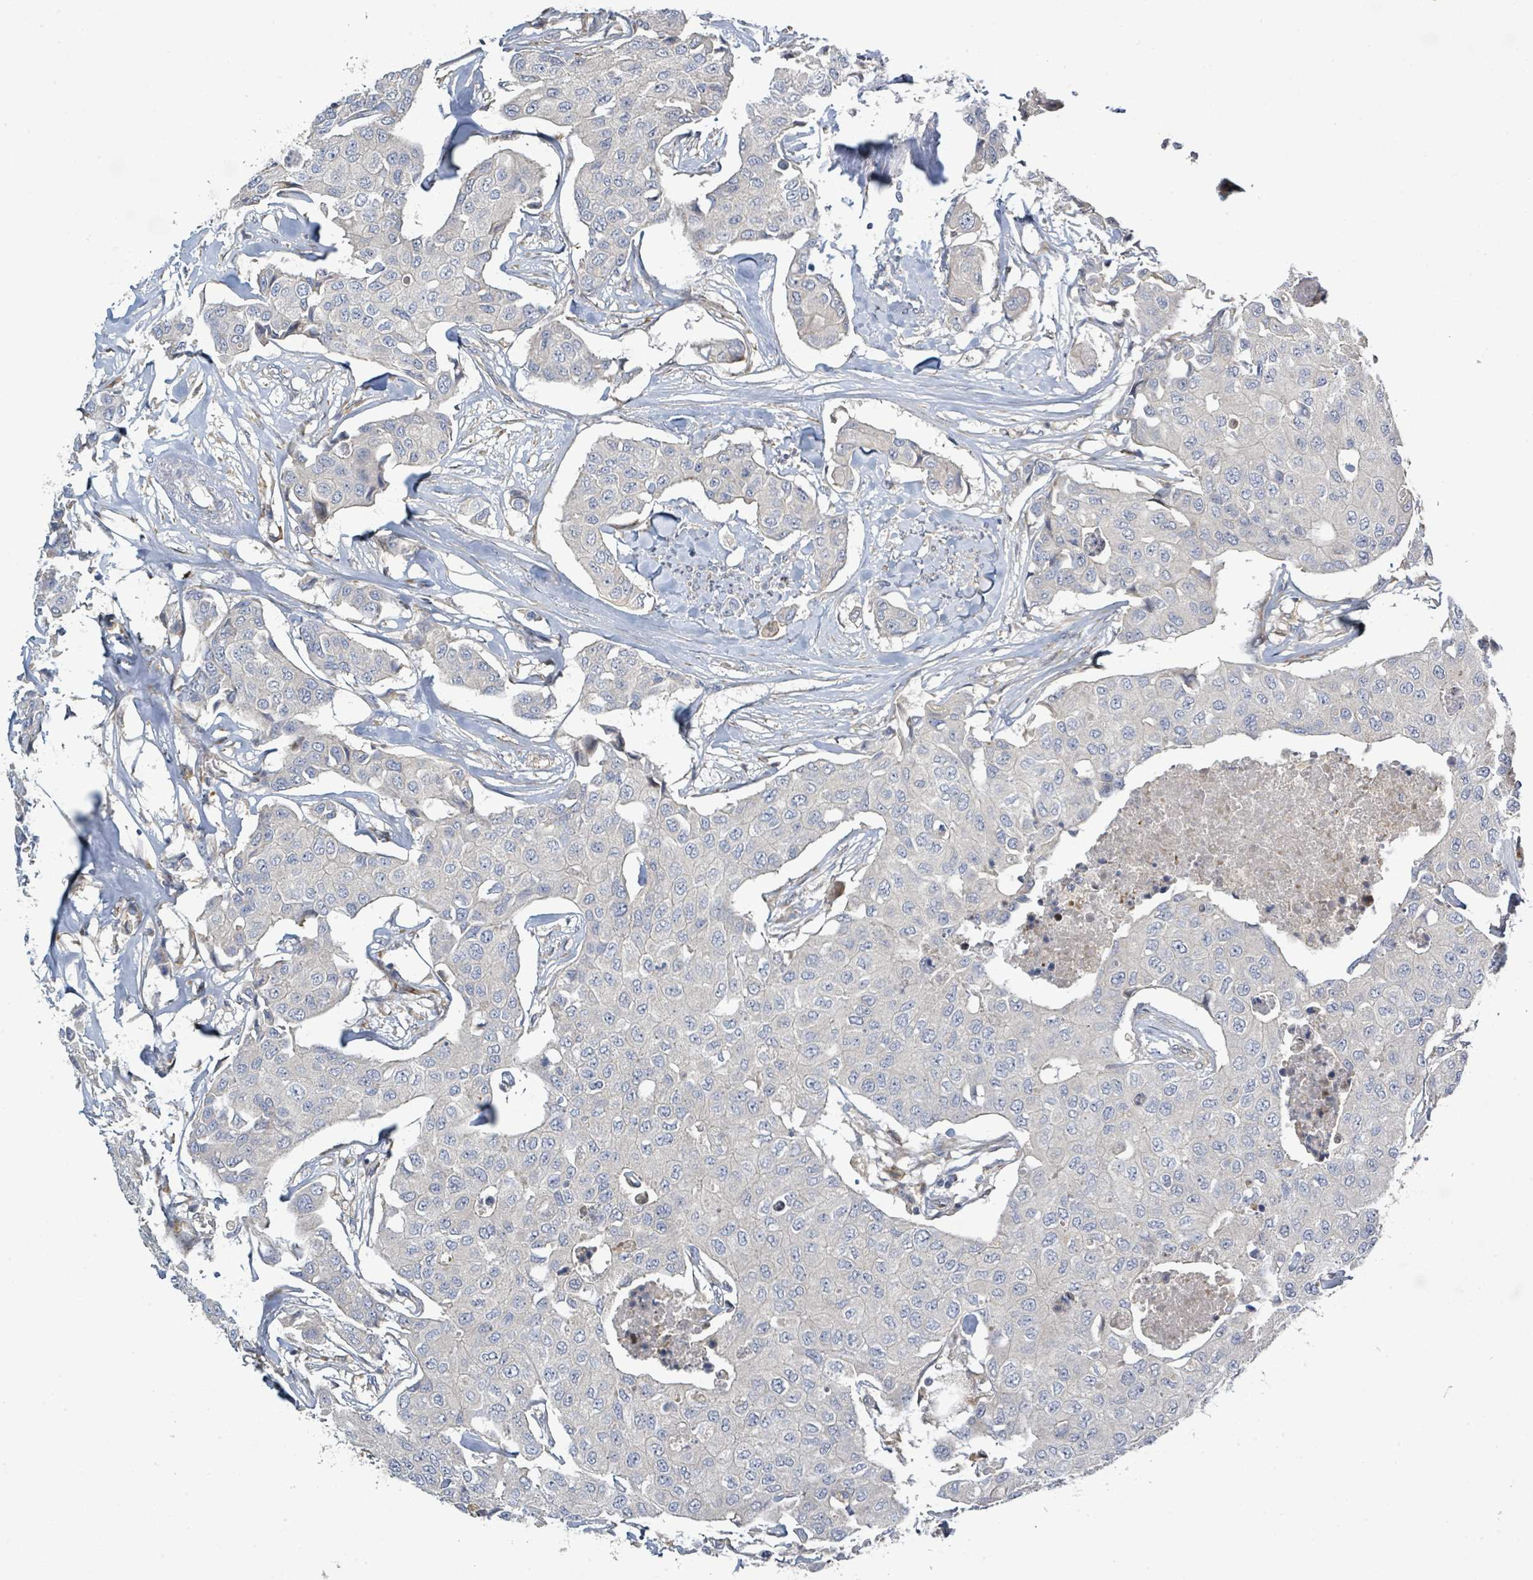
{"staining": {"intensity": "negative", "quantity": "none", "location": "none"}, "tissue": "breast cancer", "cell_type": "Tumor cells", "image_type": "cancer", "snomed": [{"axis": "morphology", "description": "Duct carcinoma"}, {"axis": "topography", "description": "Breast"}, {"axis": "topography", "description": "Lymph node"}], "caption": "Protein analysis of breast cancer (intraductal carcinoma) displays no significant expression in tumor cells.", "gene": "CFAP210", "patient": {"sex": "female", "age": 80}}